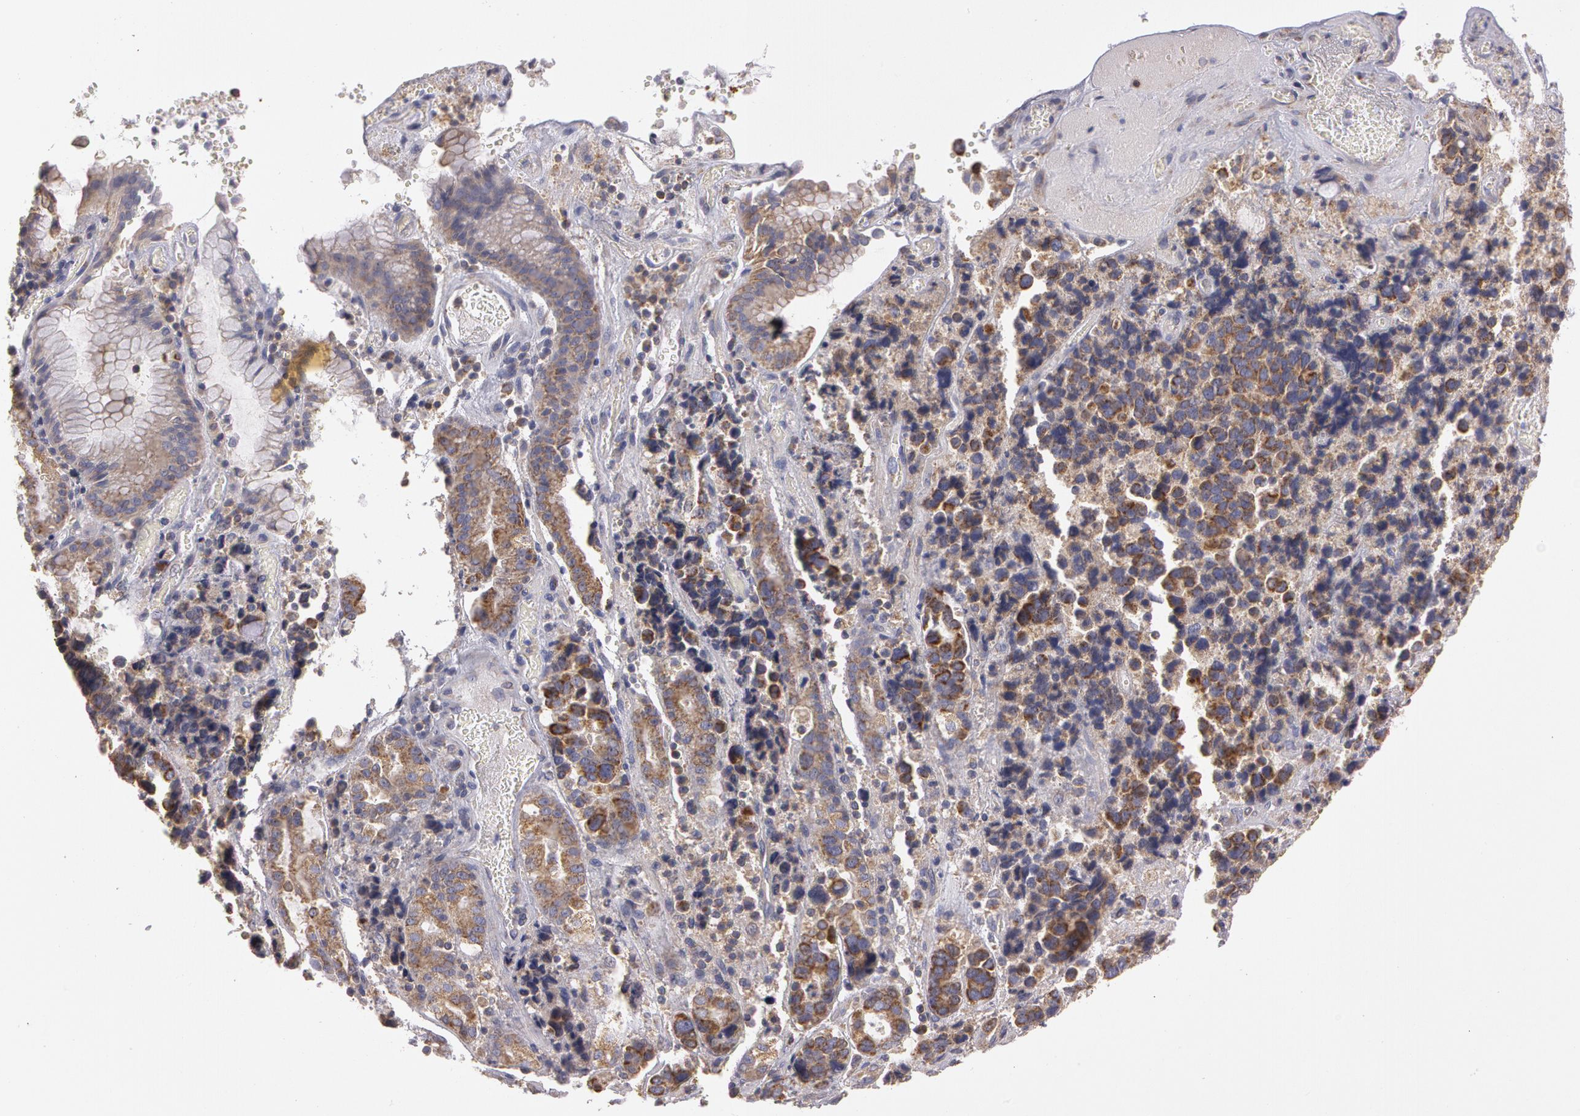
{"staining": {"intensity": "weak", "quantity": "25%-75%", "location": "cytoplasmic/membranous"}, "tissue": "stomach cancer", "cell_type": "Tumor cells", "image_type": "cancer", "snomed": [{"axis": "morphology", "description": "Adenocarcinoma, NOS"}, {"axis": "topography", "description": "Stomach, upper"}], "caption": "Protein staining shows weak cytoplasmic/membranous expression in approximately 25%-75% of tumor cells in stomach cancer. The staining is performed using DAB brown chromogen to label protein expression. The nuclei are counter-stained blue using hematoxylin.", "gene": "NEK9", "patient": {"sex": "male", "age": 71}}